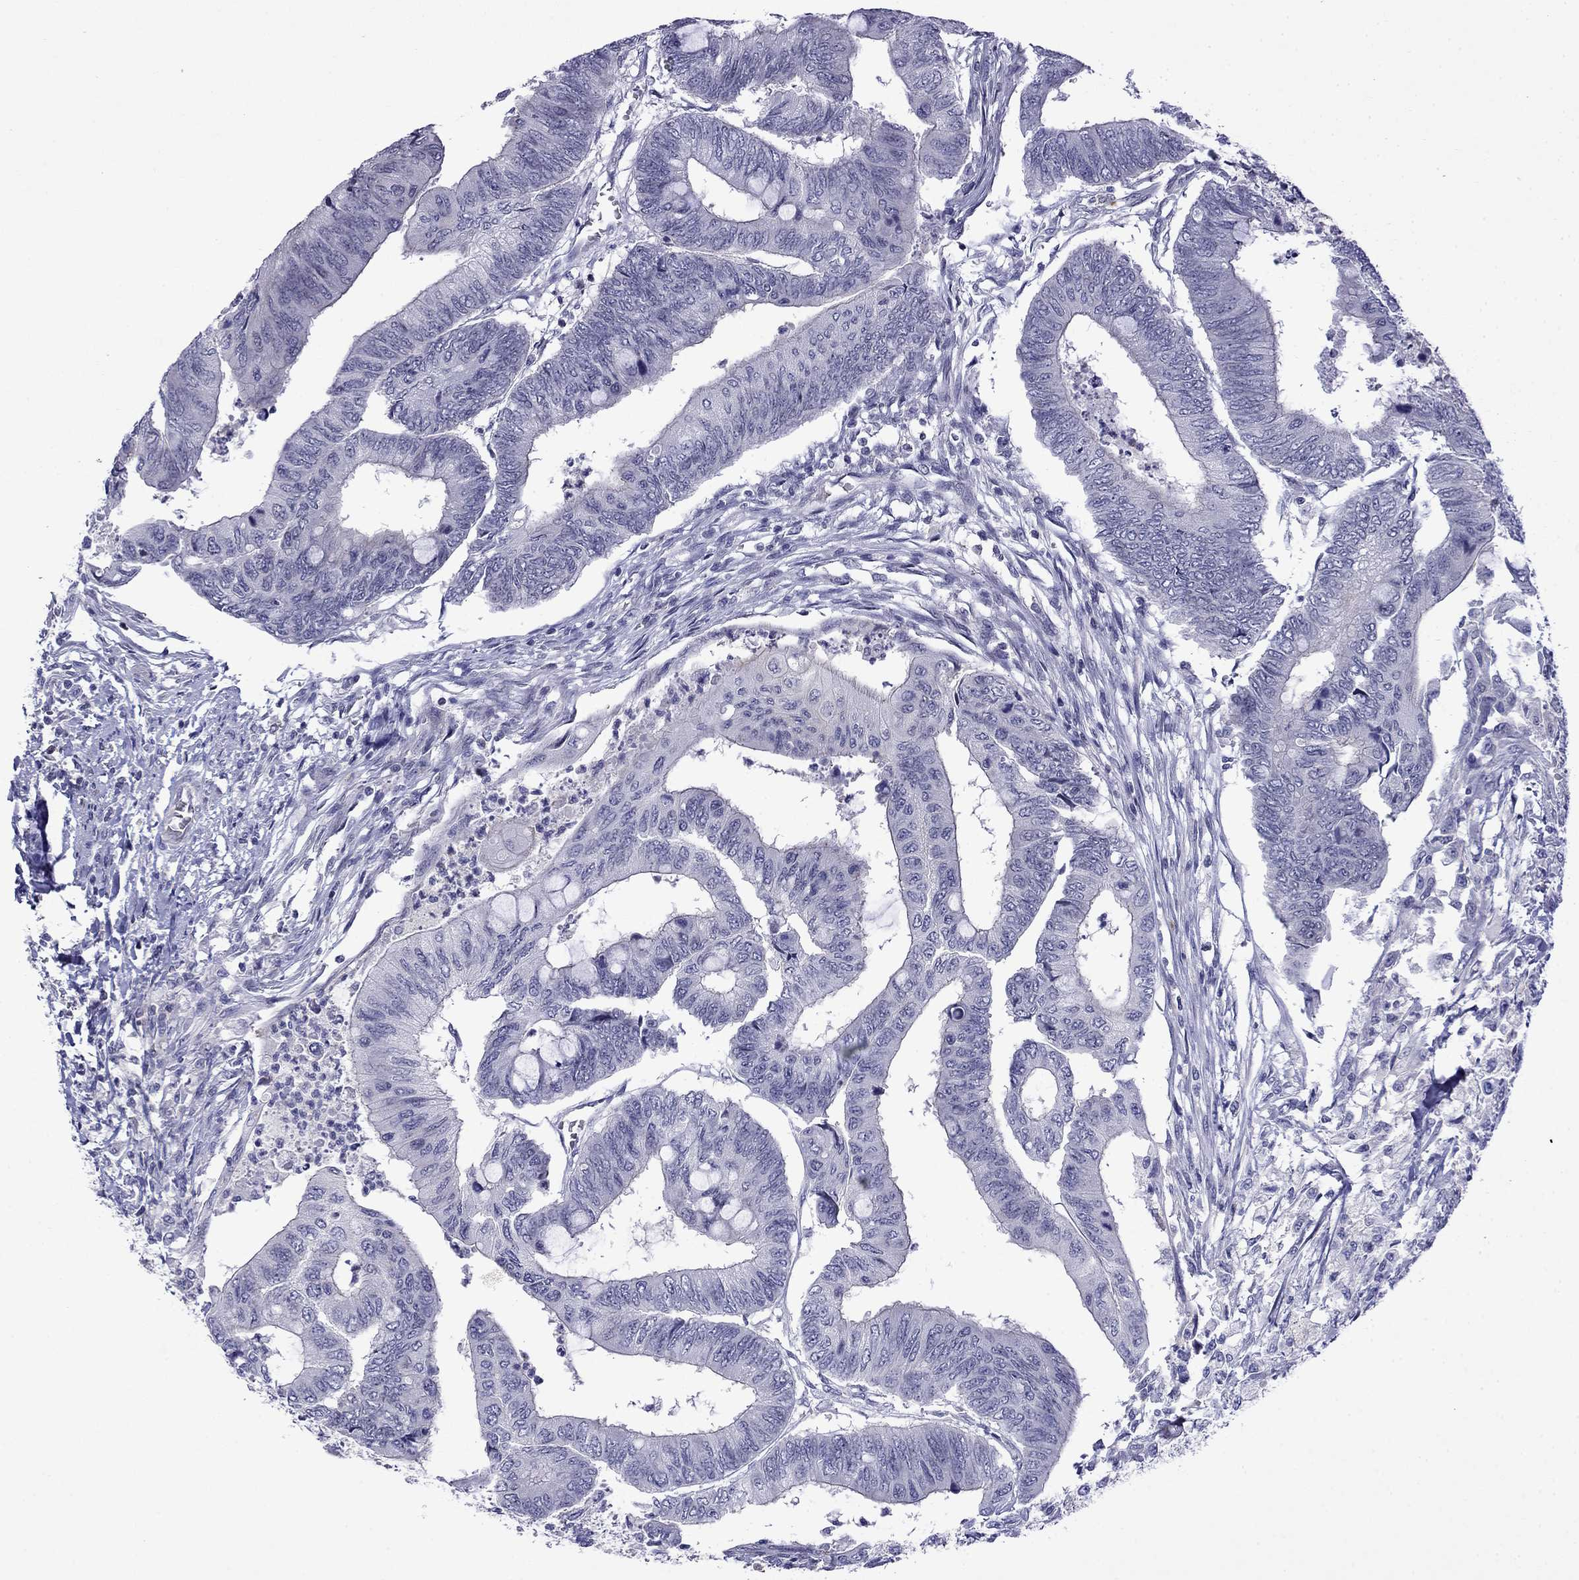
{"staining": {"intensity": "negative", "quantity": "none", "location": "none"}, "tissue": "colorectal cancer", "cell_type": "Tumor cells", "image_type": "cancer", "snomed": [{"axis": "morphology", "description": "Normal tissue, NOS"}, {"axis": "morphology", "description": "Adenocarcinoma, NOS"}, {"axis": "topography", "description": "Rectum"}, {"axis": "topography", "description": "Peripheral nerve tissue"}], "caption": "Immunohistochemistry micrograph of neoplastic tissue: human adenocarcinoma (colorectal) stained with DAB exhibits no significant protein staining in tumor cells.", "gene": "PRR18", "patient": {"sex": "male", "age": 92}}